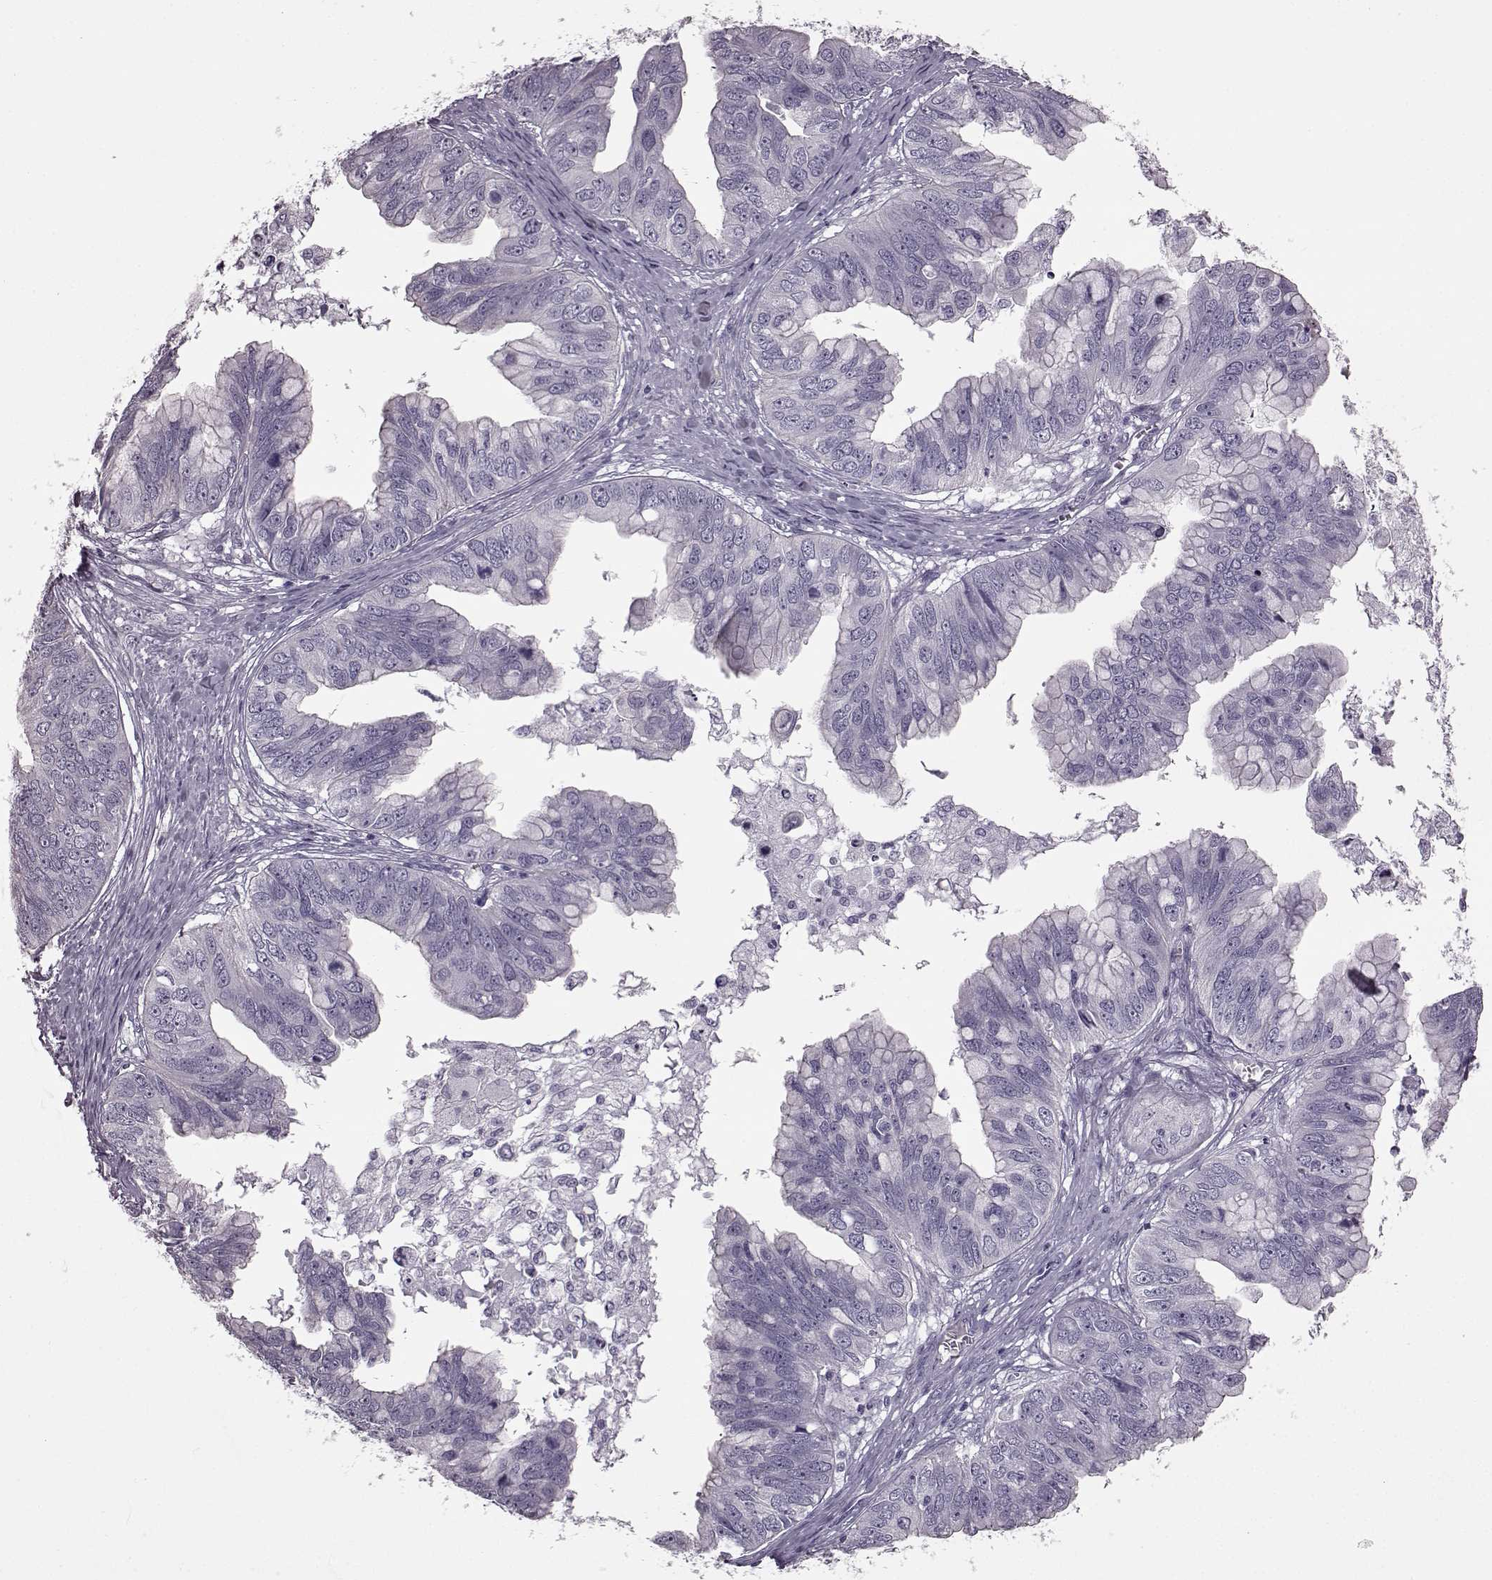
{"staining": {"intensity": "negative", "quantity": "none", "location": "none"}, "tissue": "ovarian cancer", "cell_type": "Tumor cells", "image_type": "cancer", "snomed": [{"axis": "morphology", "description": "Cystadenocarcinoma, mucinous, NOS"}, {"axis": "topography", "description": "Ovary"}], "caption": "This is an immunohistochemistry (IHC) photomicrograph of human mucinous cystadenocarcinoma (ovarian). There is no staining in tumor cells.", "gene": "PRPH2", "patient": {"sex": "female", "age": 76}}